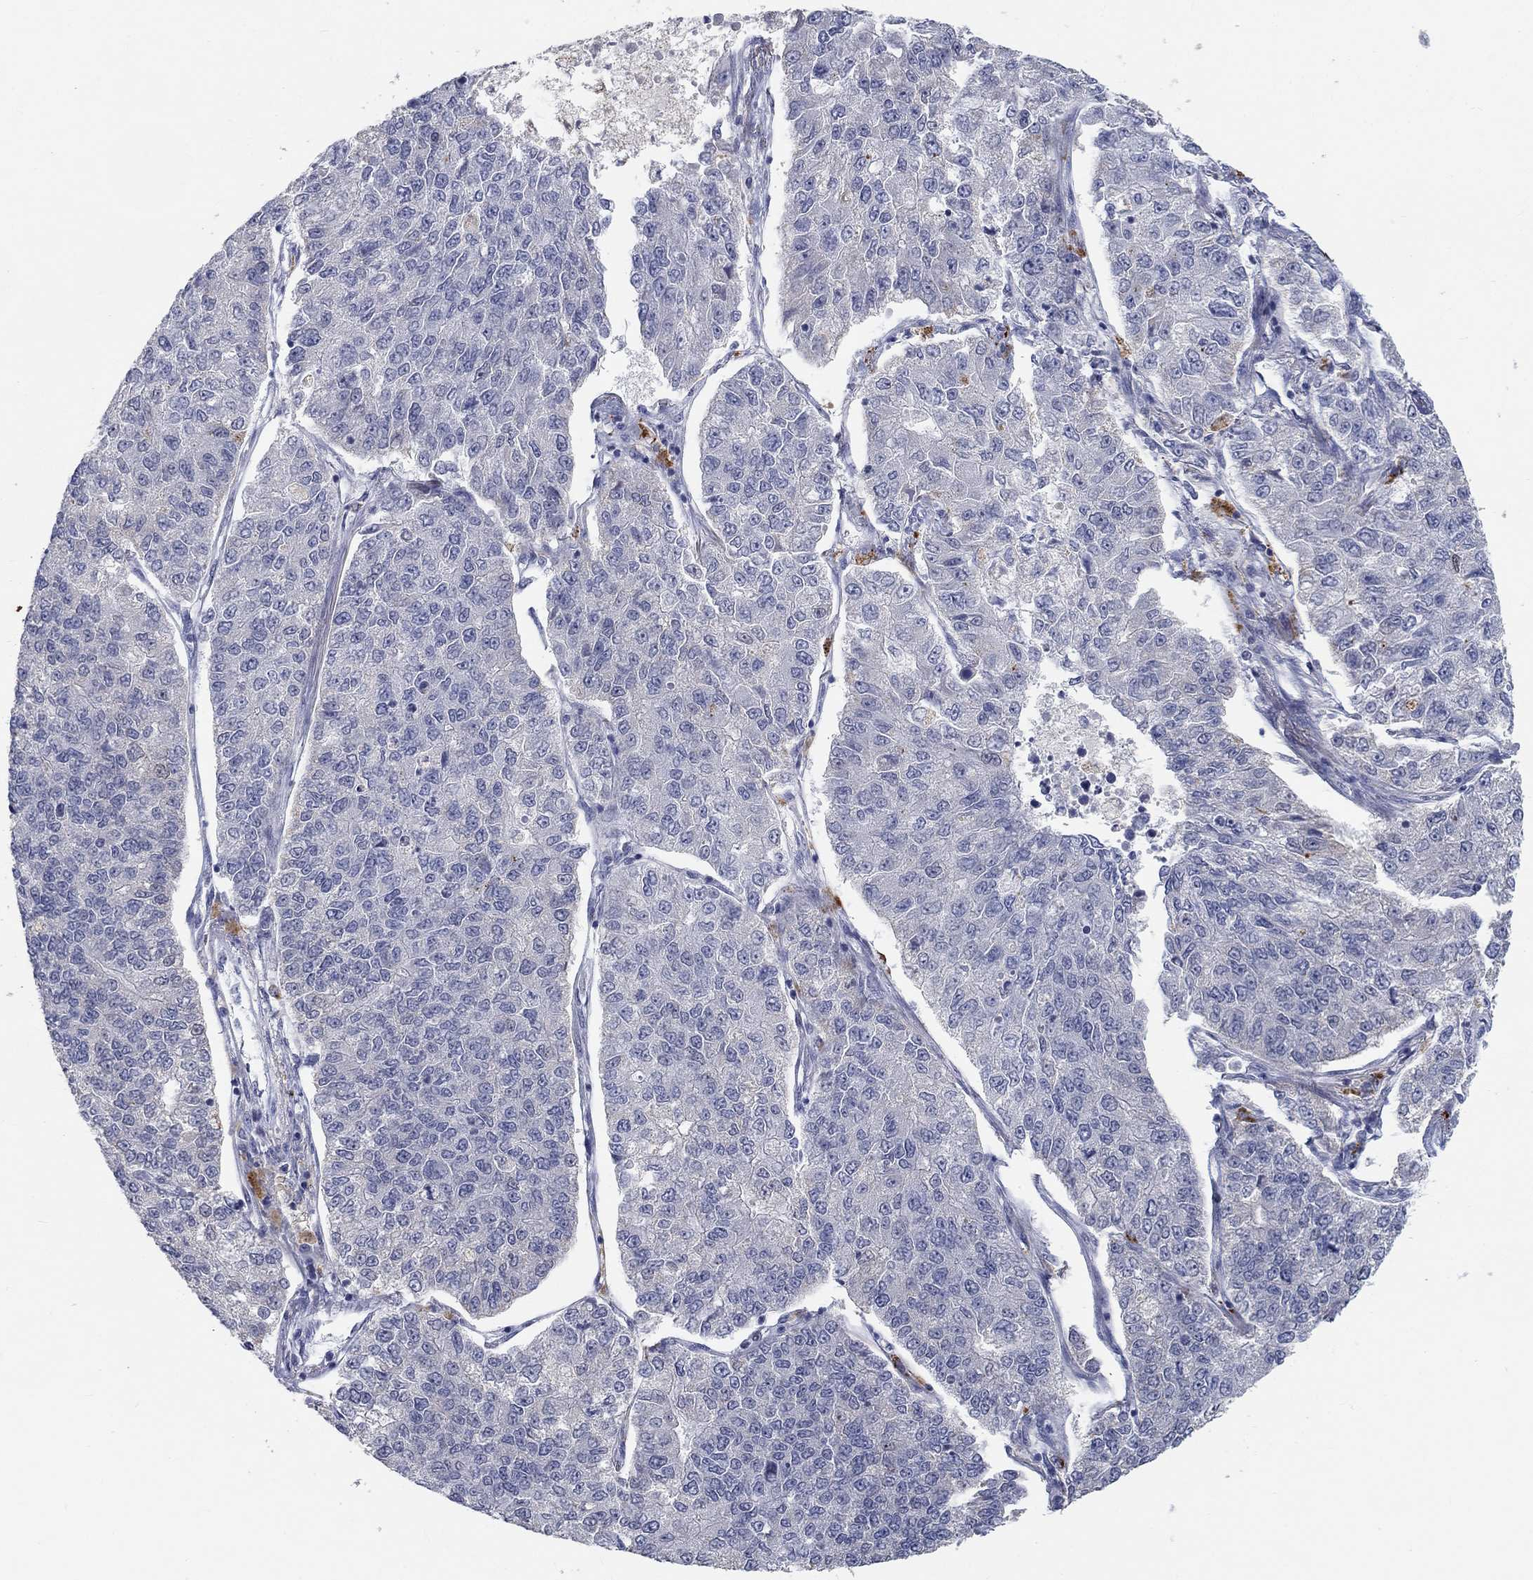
{"staining": {"intensity": "negative", "quantity": "none", "location": "none"}, "tissue": "lung cancer", "cell_type": "Tumor cells", "image_type": "cancer", "snomed": [{"axis": "morphology", "description": "Adenocarcinoma, NOS"}, {"axis": "topography", "description": "Lung"}], "caption": "Micrograph shows no protein staining in tumor cells of lung cancer tissue.", "gene": "MTSS2", "patient": {"sex": "male", "age": 49}}